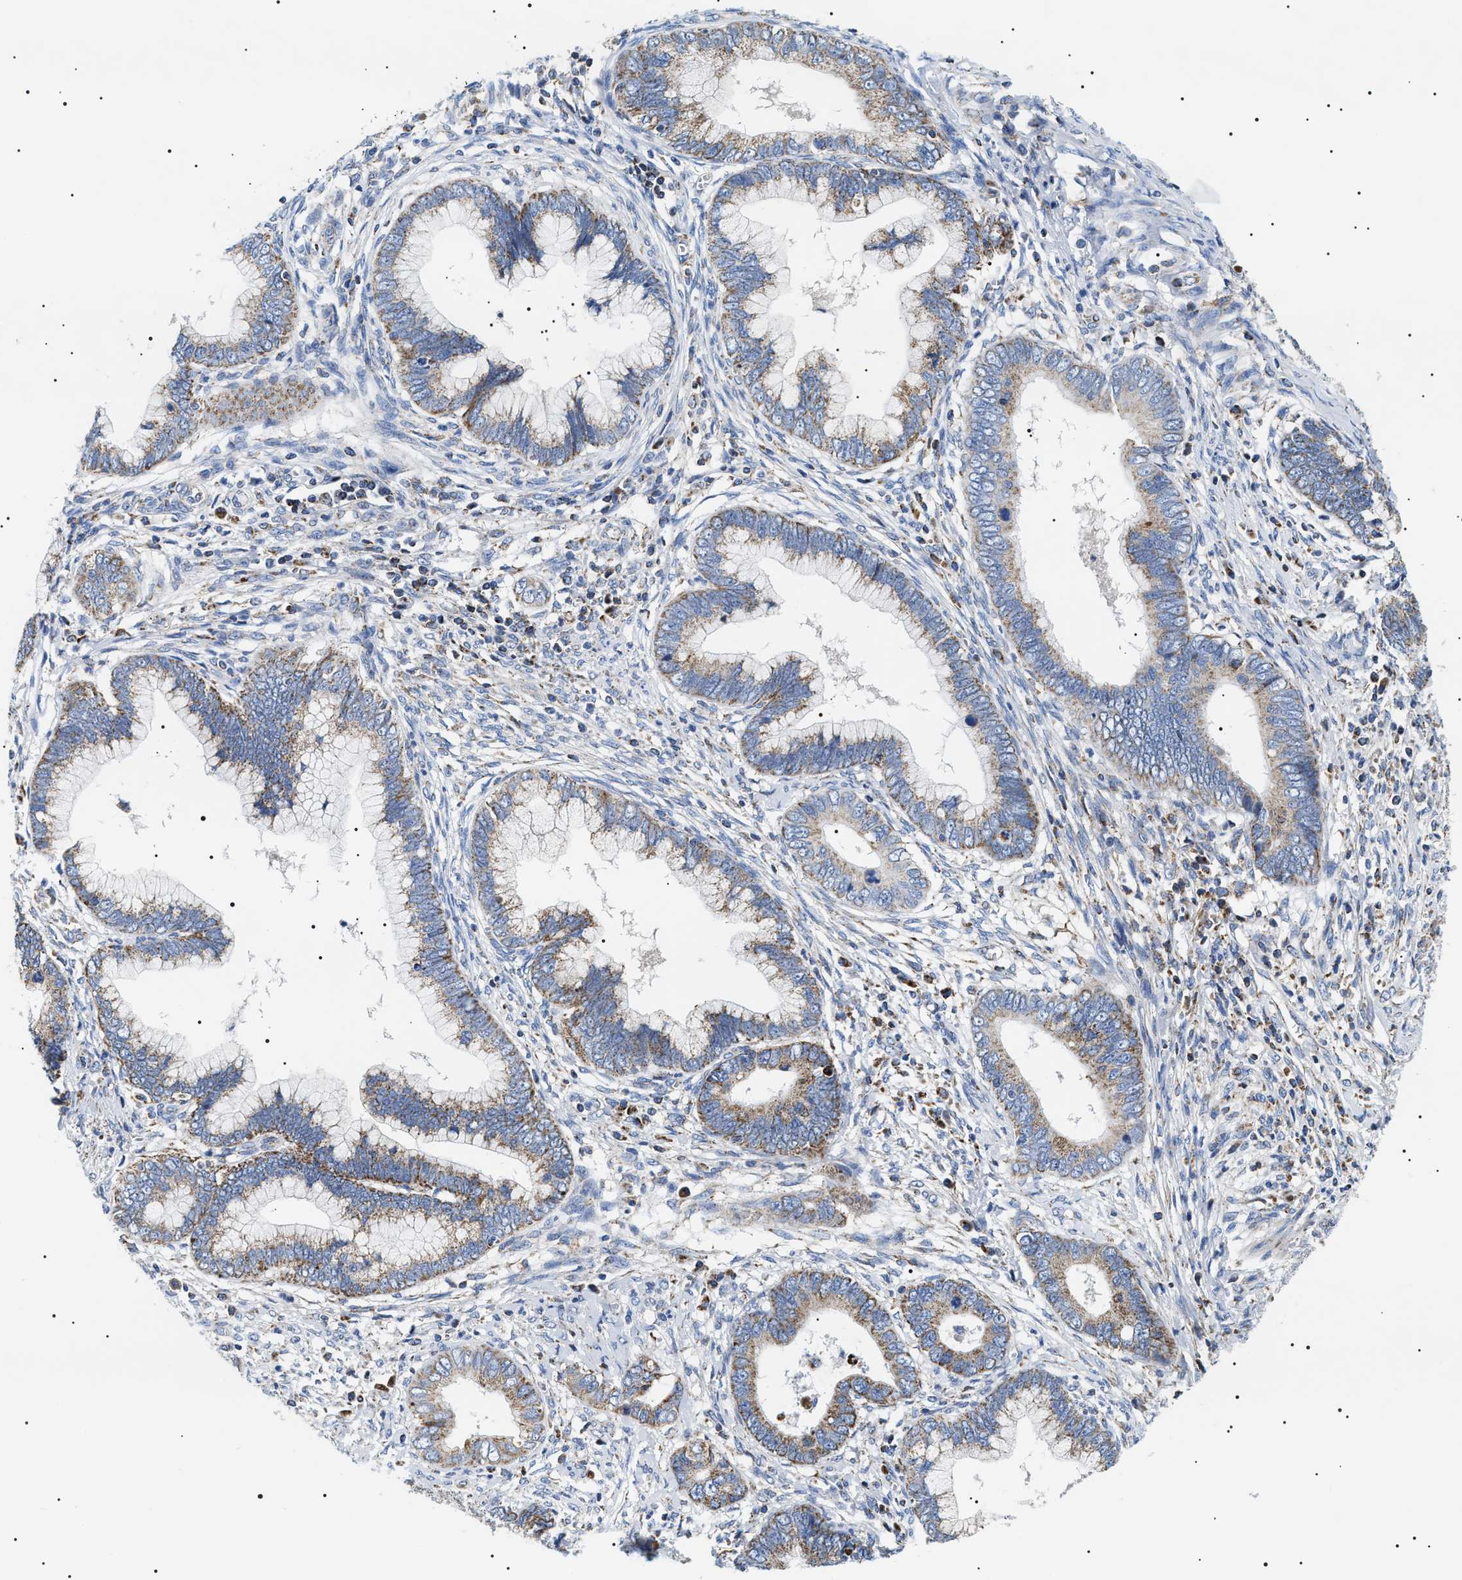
{"staining": {"intensity": "weak", "quantity": ">75%", "location": "cytoplasmic/membranous"}, "tissue": "cervical cancer", "cell_type": "Tumor cells", "image_type": "cancer", "snomed": [{"axis": "morphology", "description": "Adenocarcinoma, NOS"}, {"axis": "topography", "description": "Cervix"}], "caption": "High-magnification brightfield microscopy of adenocarcinoma (cervical) stained with DAB (3,3'-diaminobenzidine) (brown) and counterstained with hematoxylin (blue). tumor cells exhibit weak cytoplasmic/membranous staining is identified in approximately>75% of cells.", "gene": "OXSM", "patient": {"sex": "female", "age": 44}}